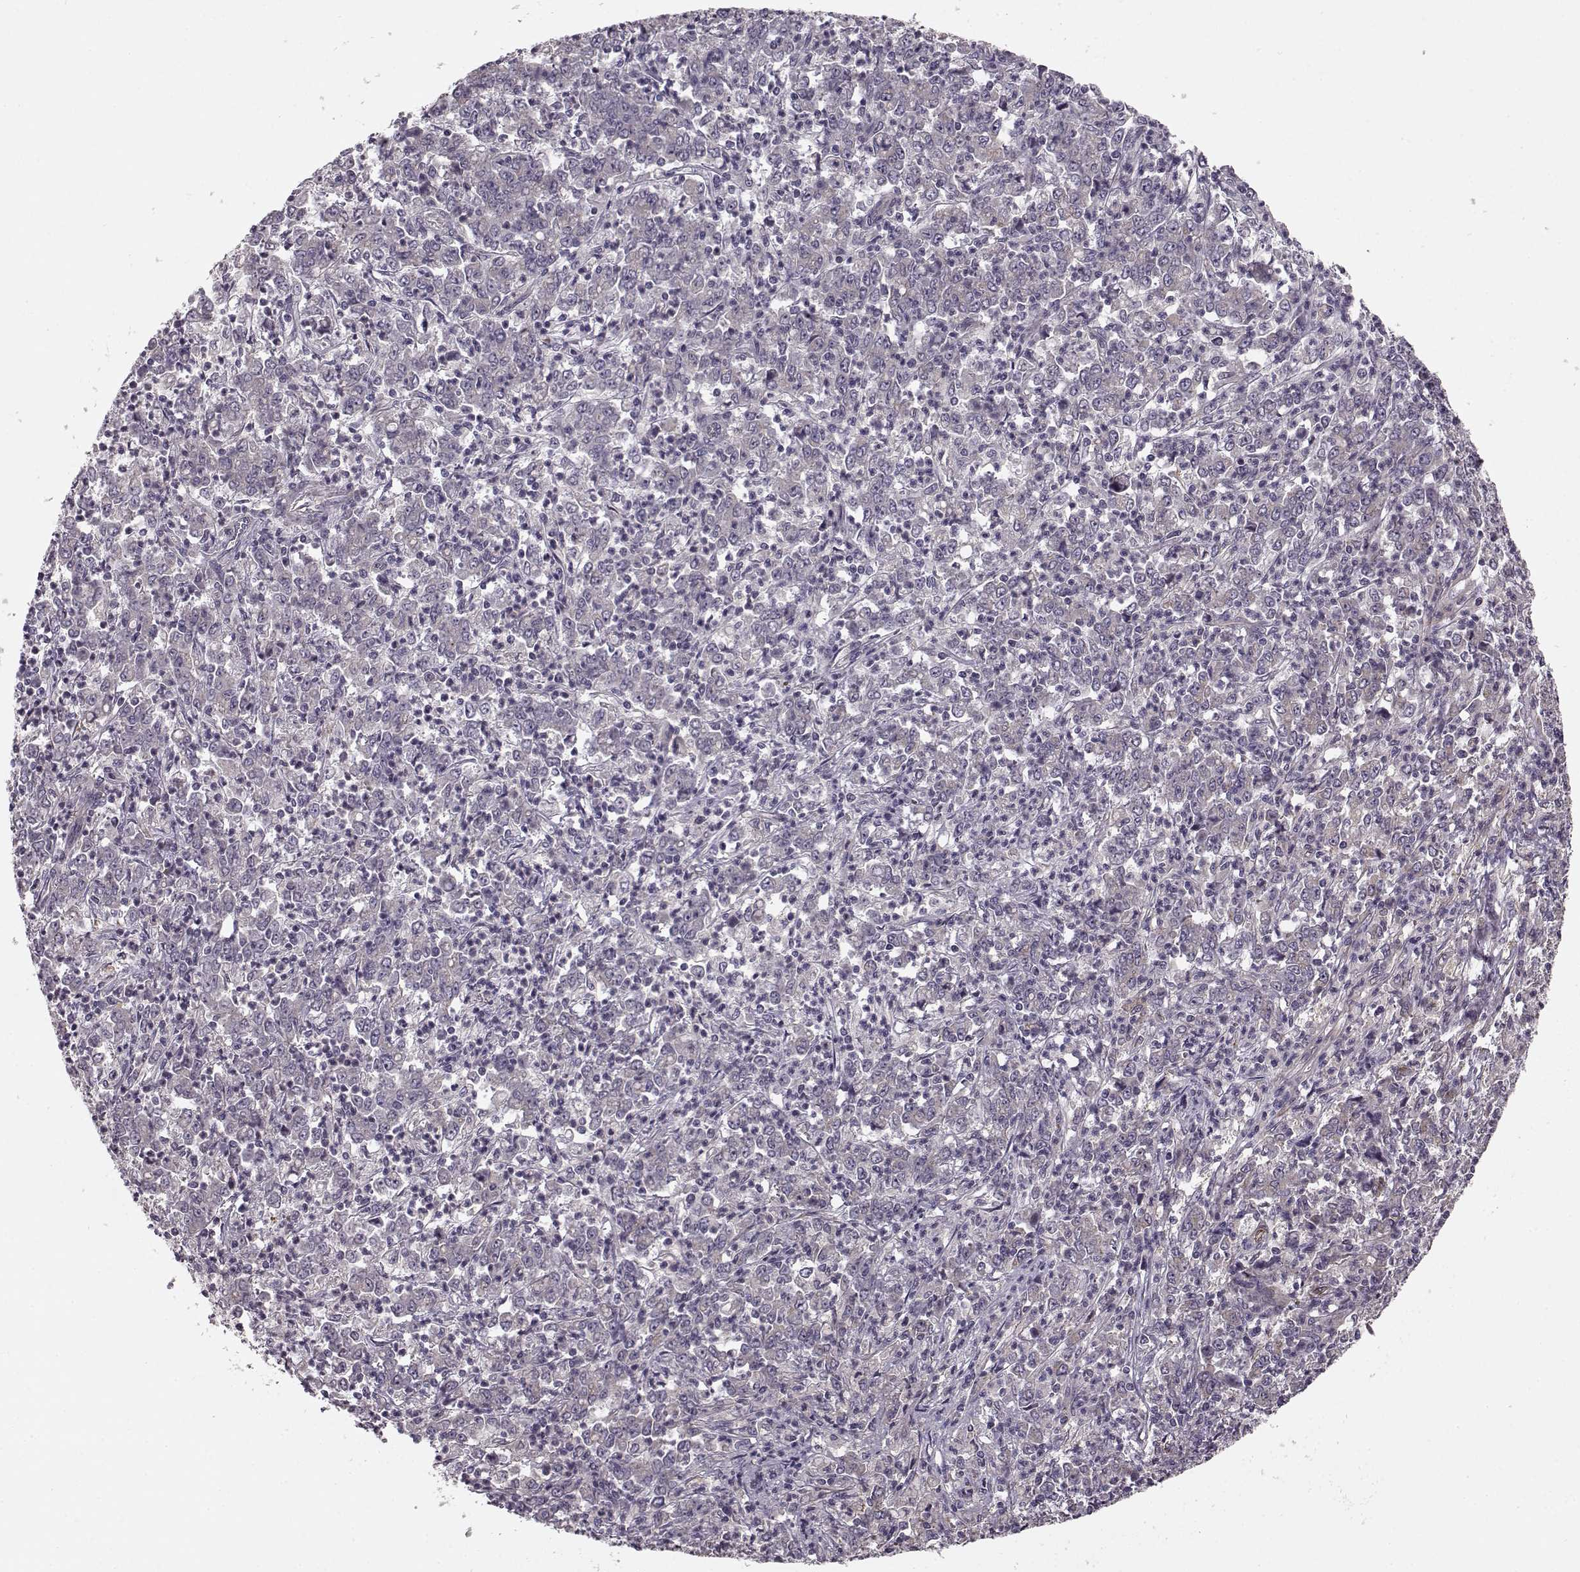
{"staining": {"intensity": "negative", "quantity": "none", "location": "none"}, "tissue": "stomach cancer", "cell_type": "Tumor cells", "image_type": "cancer", "snomed": [{"axis": "morphology", "description": "Adenocarcinoma, NOS"}, {"axis": "topography", "description": "Stomach, lower"}], "caption": "IHC histopathology image of neoplastic tissue: human stomach cancer (adenocarcinoma) stained with DAB exhibits no significant protein positivity in tumor cells.", "gene": "MTR", "patient": {"sex": "female", "age": 71}}